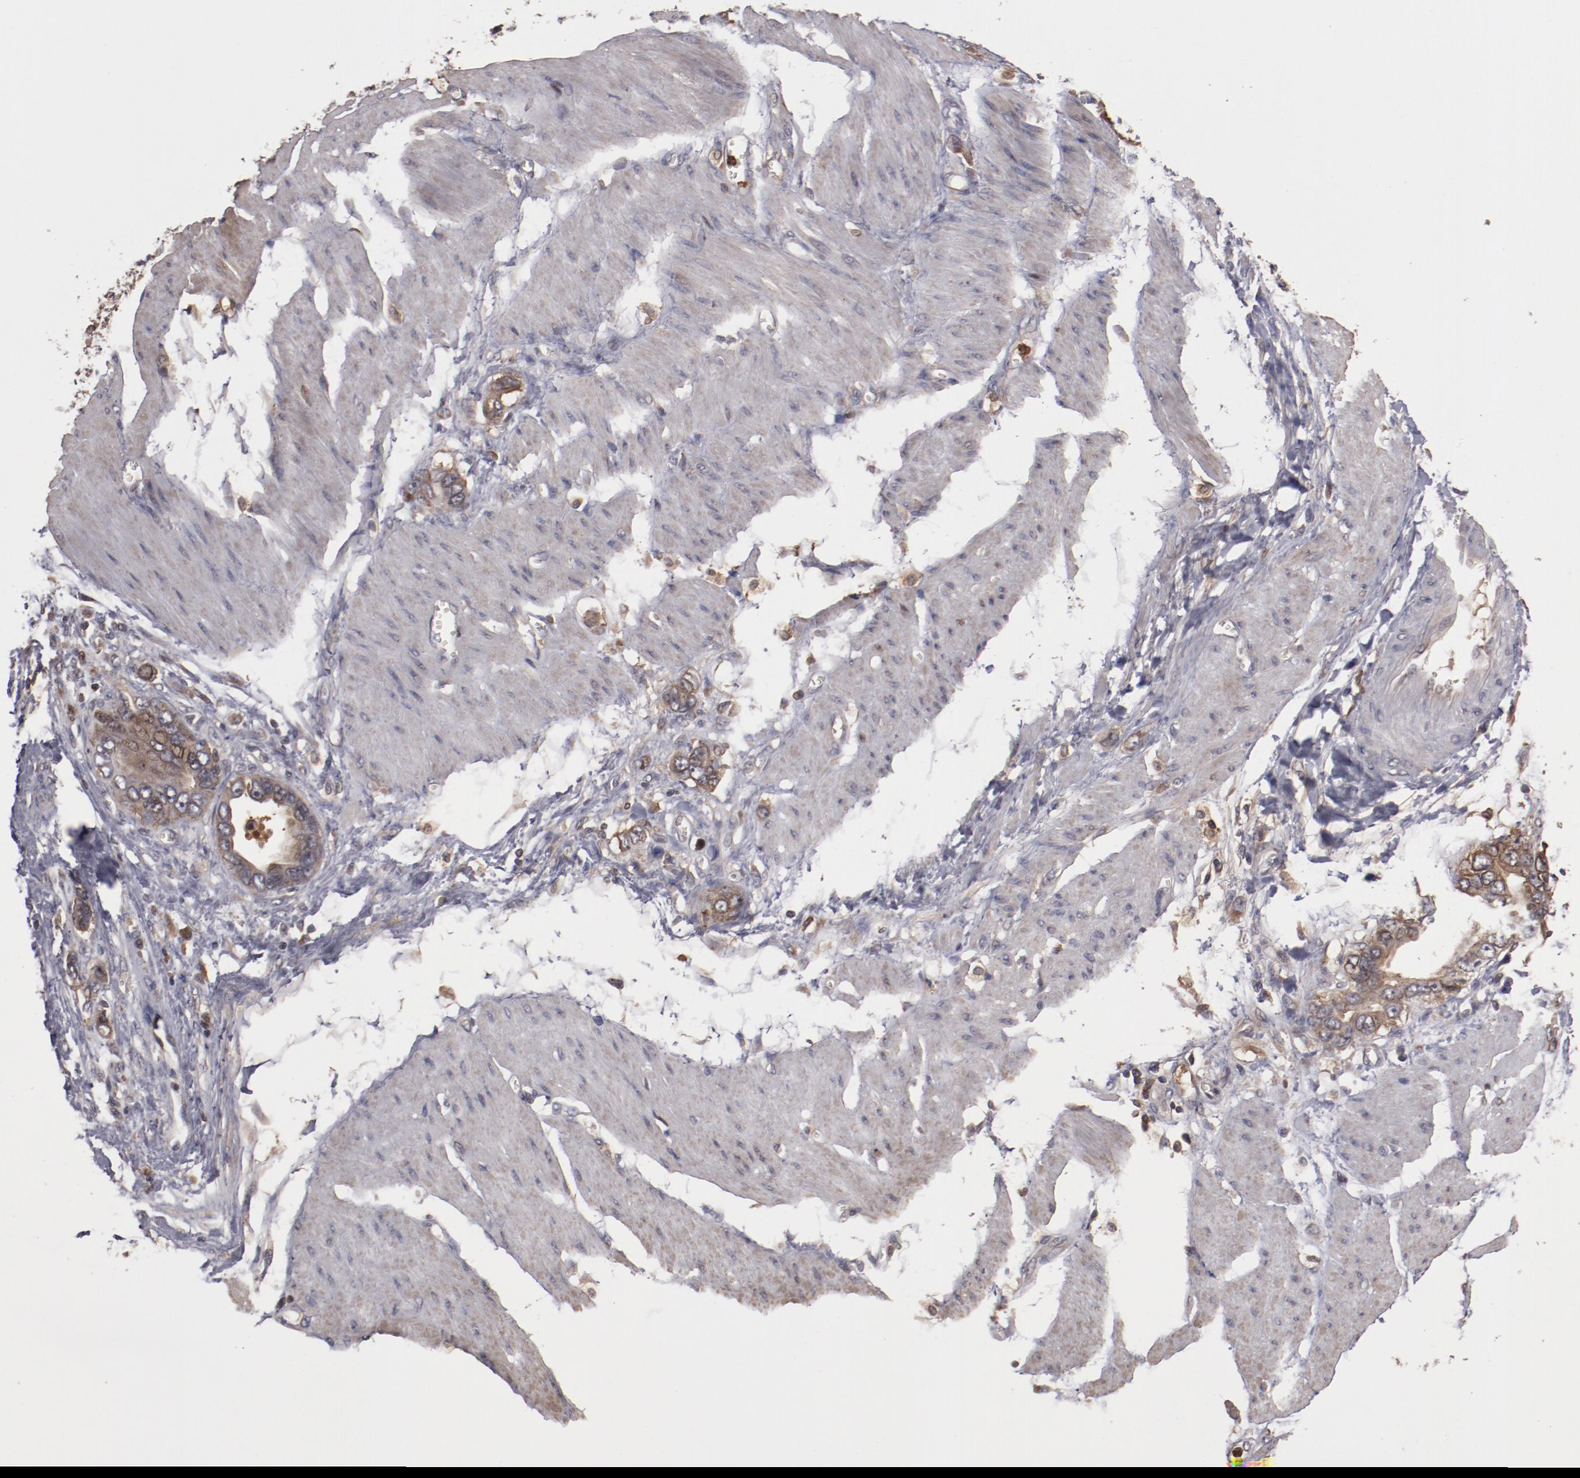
{"staining": {"intensity": "moderate", "quantity": ">75%", "location": "cytoplasmic/membranous"}, "tissue": "stomach cancer", "cell_type": "Tumor cells", "image_type": "cancer", "snomed": [{"axis": "morphology", "description": "Adenocarcinoma, NOS"}, {"axis": "topography", "description": "Stomach"}], "caption": "This is an image of IHC staining of stomach adenocarcinoma, which shows moderate expression in the cytoplasmic/membranous of tumor cells.", "gene": "SERPINA7", "patient": {"sex": "male", "age": 78}}